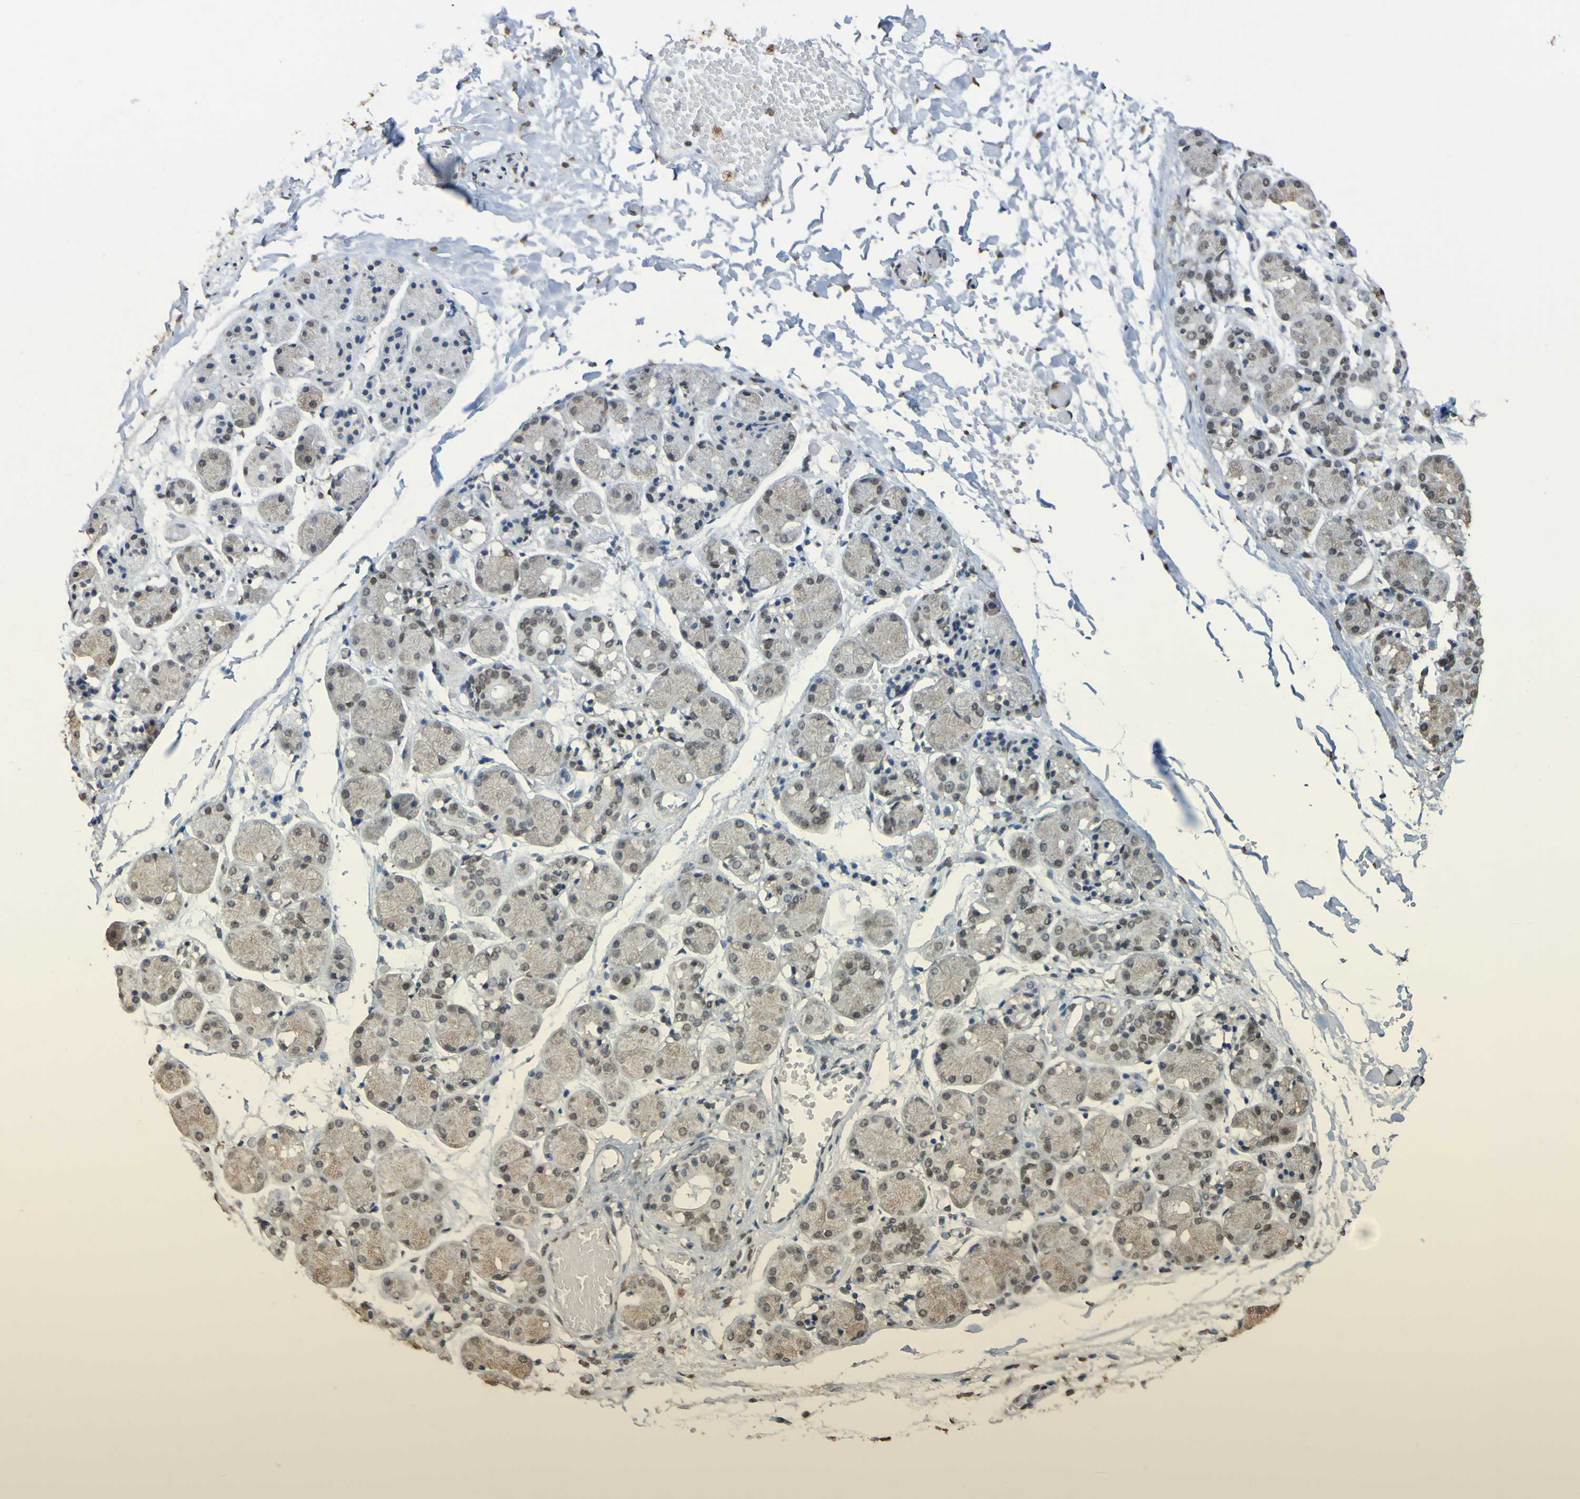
{"staining": {"intensity": "weak", "quantity": "25%-75%", "location": "cytoplasmic/membranous,nuclear"}, "tissue": "salivary gland", "cell_type": "Glandular cells", "image_type": "normal", "snomed": [{"axis": "morphology", "description": "Normal tissue, NOS"}, {"axis": "topography", "description": "Salivary gland"}], "caption": "Immunohistochemical staining of normal salivary gland shows weak cytoplasmic/membranous,nuclear protein expression in about 25%-75% of glandular cells. Using DAB (3,3'-diaminobenzidine) (brown) and hematoxylin (blue) stains, captured at high magnification using brightfield microscopy.", "gene": "ALKBH2", "patient": {"sex": "female", "age": 24}}